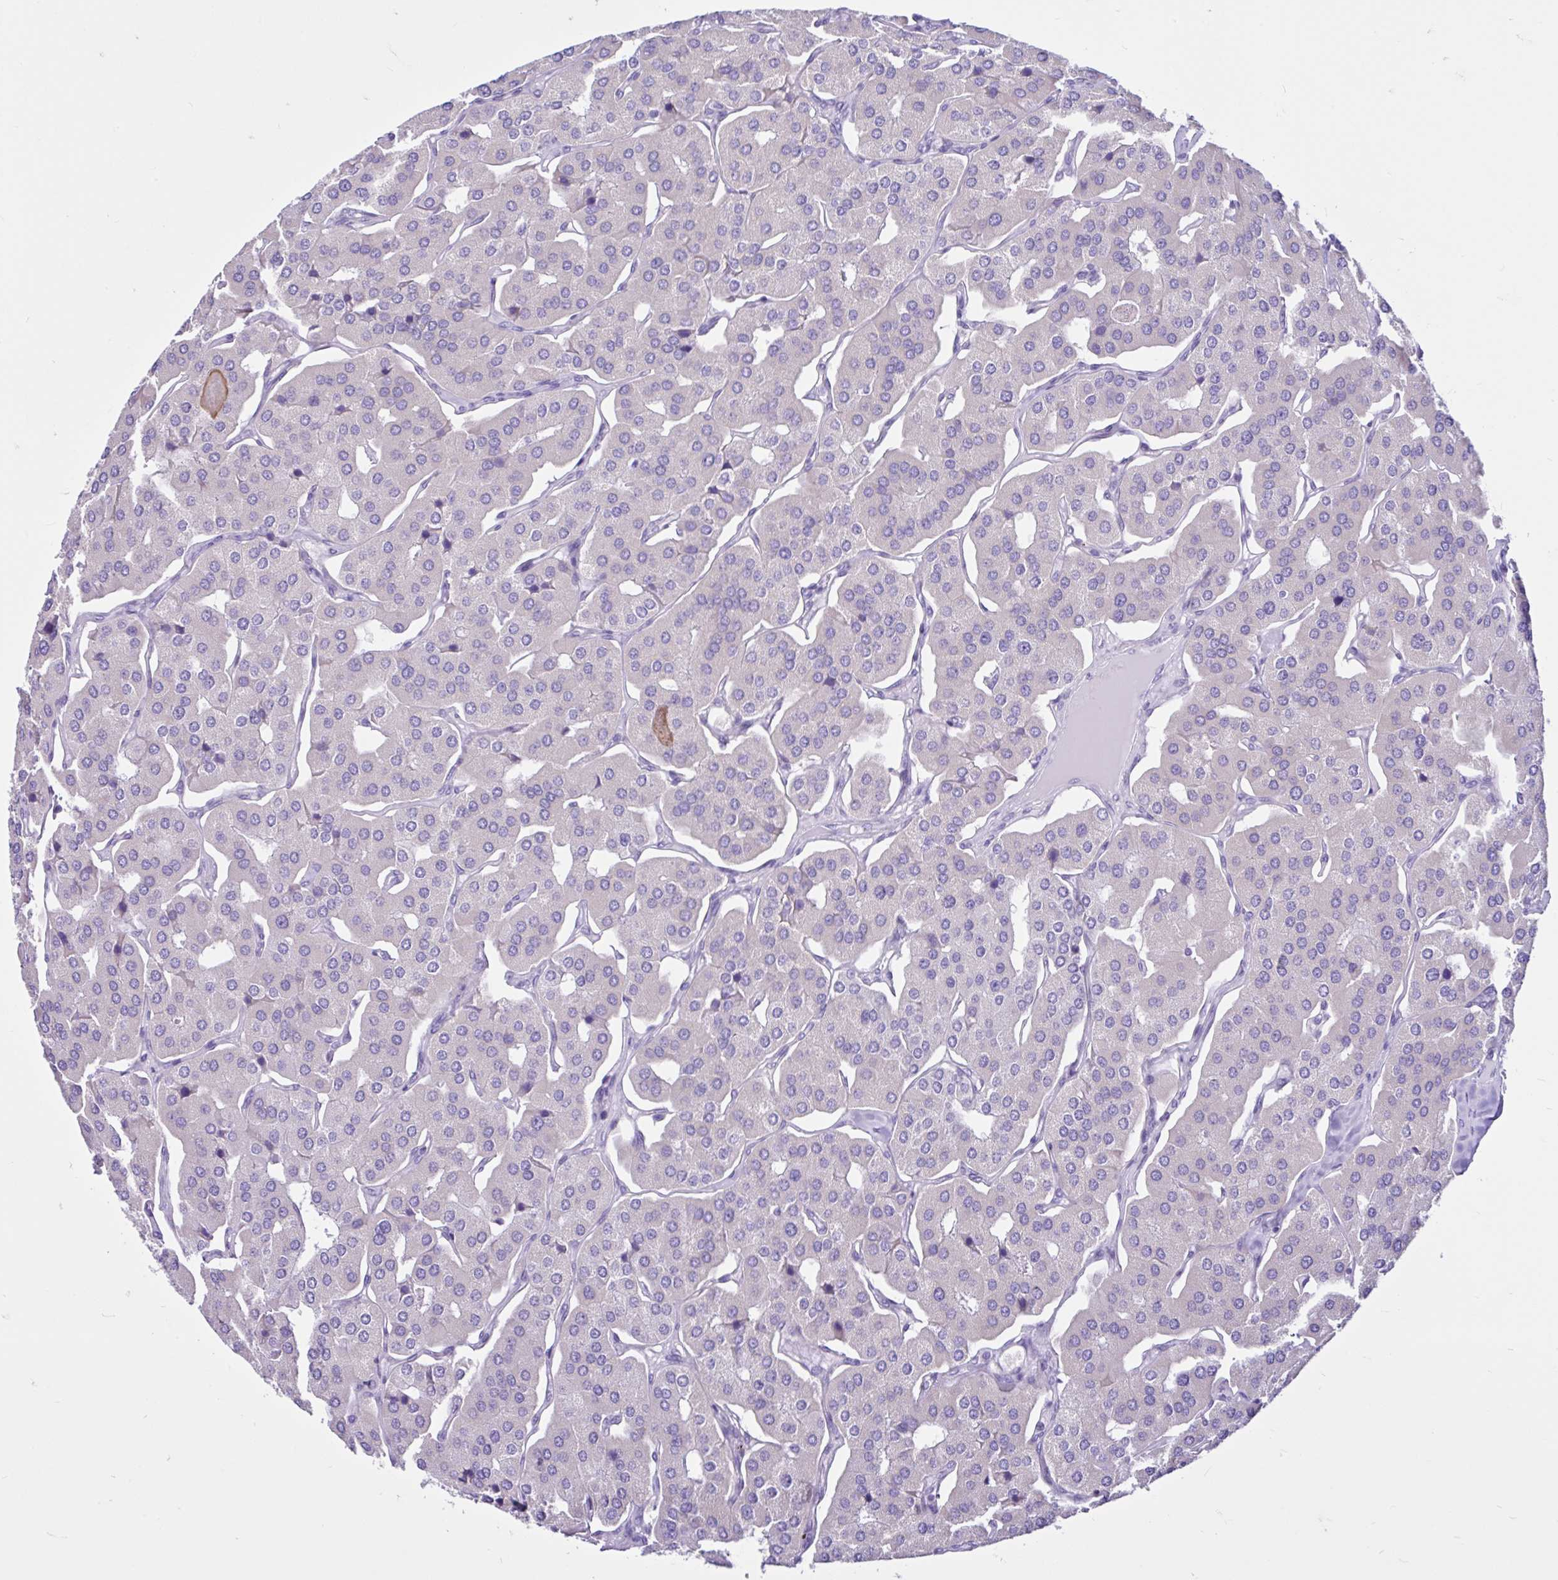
{"staining": {"intensity": "negative", "quantity": "none", "location": "none"}, "tissue": "parathyroid gland", "cell_type": "Glandular cells", "image_type": "normal", "snomed": [{"axis": "morphology", "description": "Normal tissue, NOS"}, {"axis": "morphology", "description": "Adenoma, NOS"}, {"axis": "topography", "description": "Parathyroid gland"}], "caption": "Human parathyroid gland stained for a protein using immunohistochemistry reveals no positivity in glandular cells.", "gene": "CYP19A1", "patient": {"sex": "female", "age": 86}}